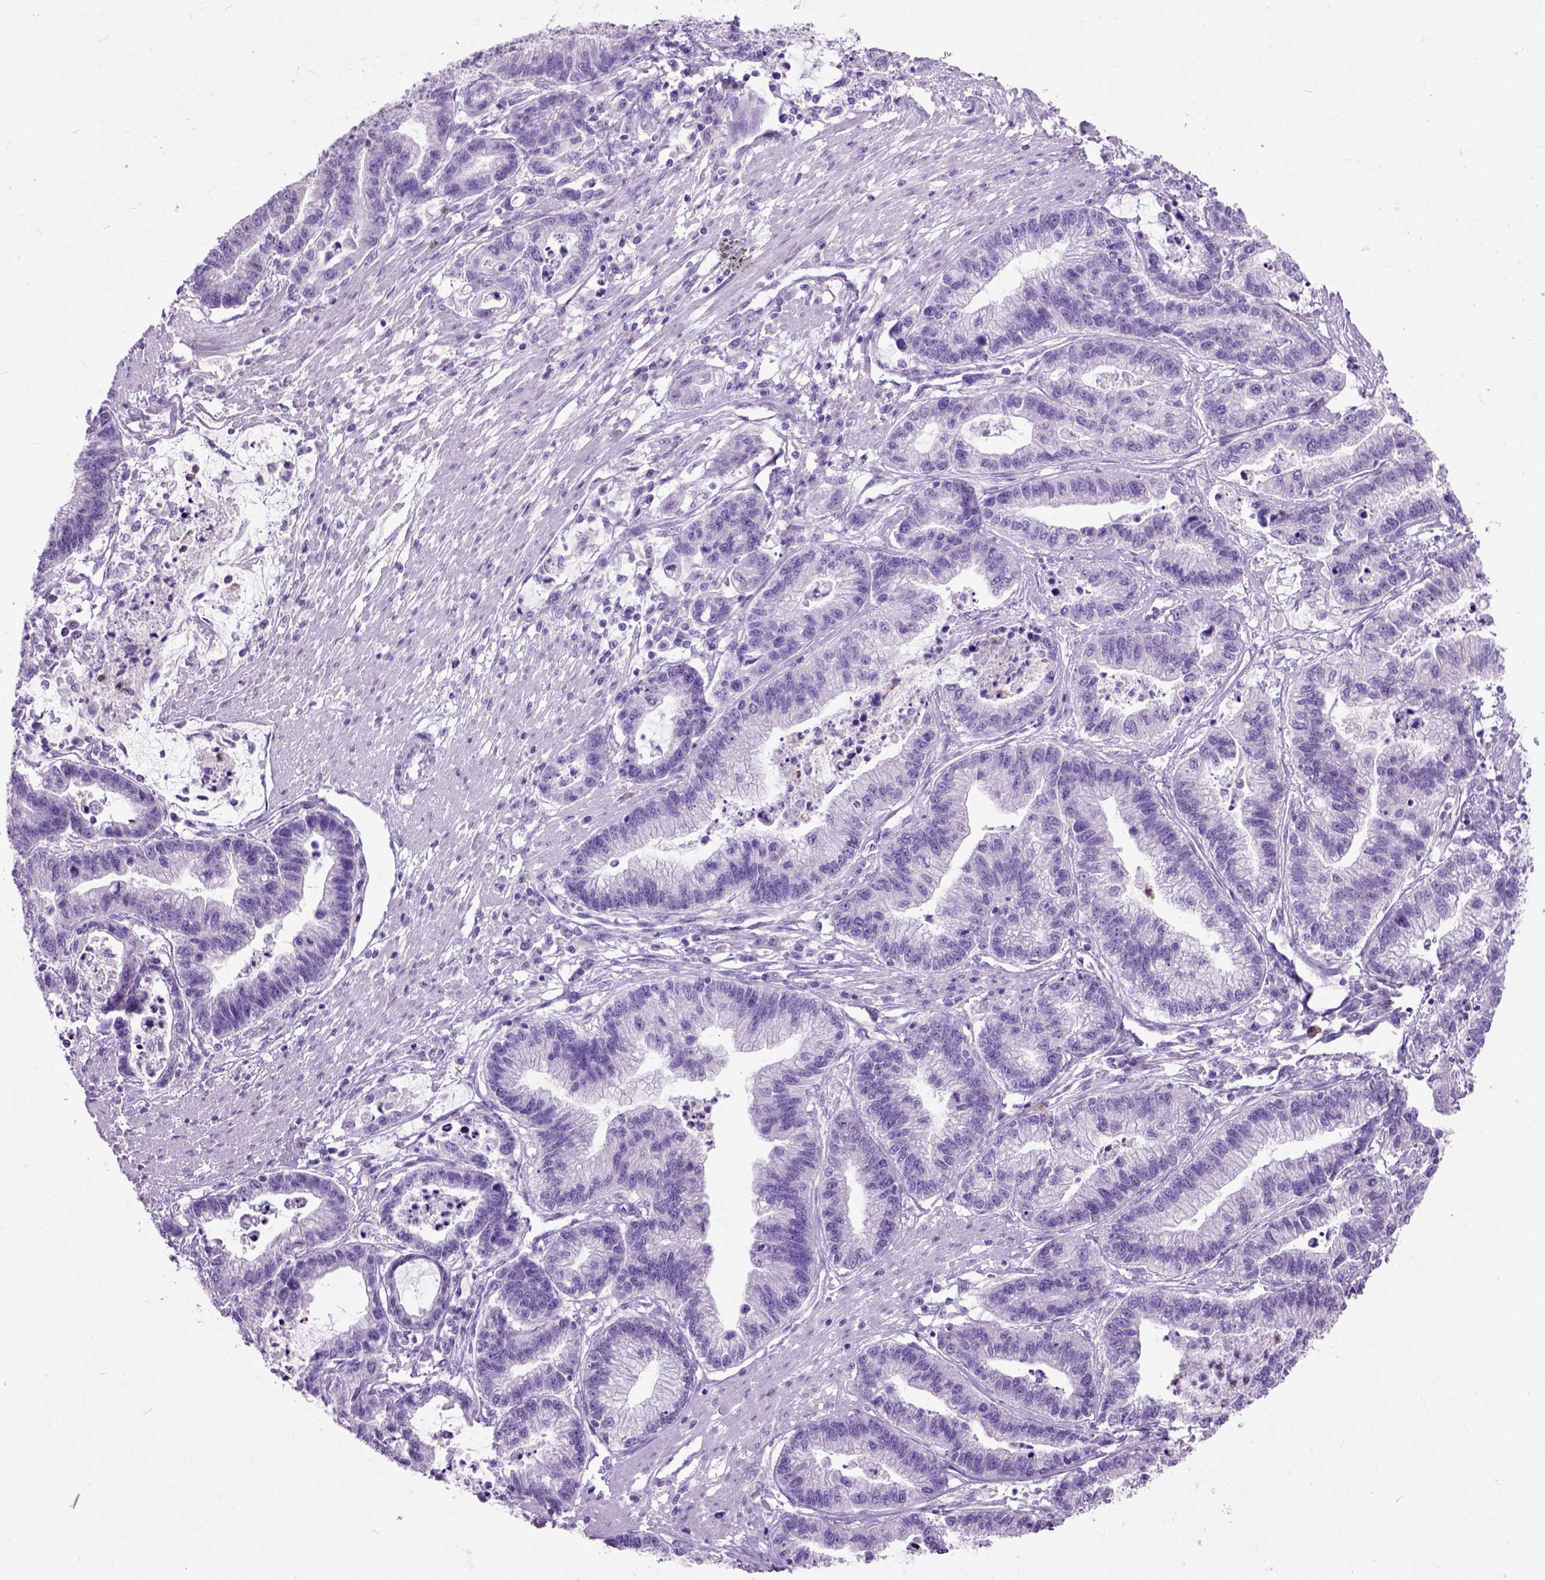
{"staining": {"intensity": "negative", "quantity": "none", "location": "none"}, "tissue": "stomach cancer", "cell_type": "Tumor cells", "image_type": "cancer", "snomed": [{"axis": "morphology", "description": "Adenocarcinoma, NOS"}, {"axis": "topography", "description": "Stomach"}], "caption": "High power microscopy histopathology image of an immunohistochemistry (IHC) micrograph of stomach adenocarcinoma, revealing no significant staining in tumor cells. Nuclei are stained in blue.", "gene": "MAPT", "patient": {"sex": "male", "age": 83}}